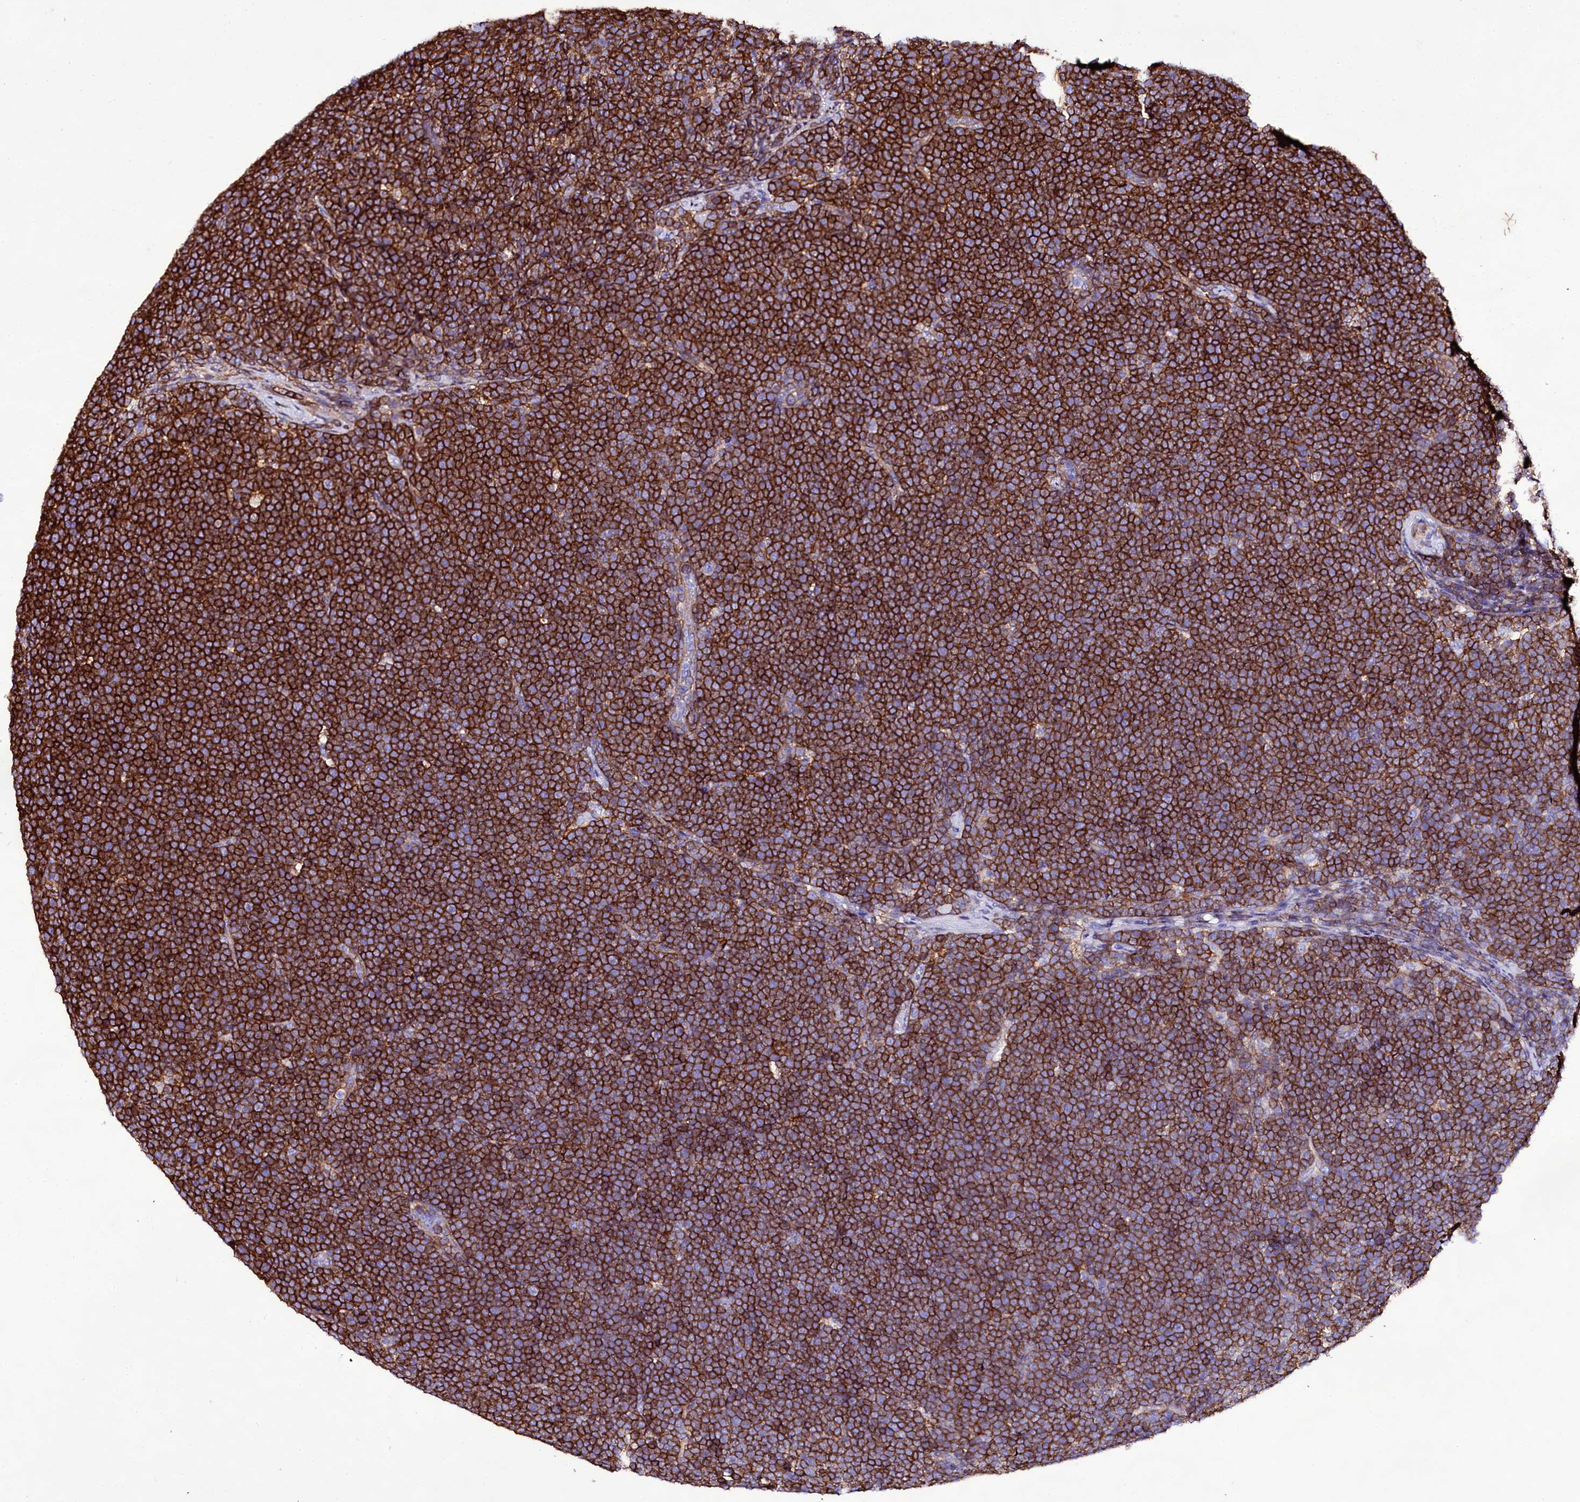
{"staining": {"intensity": "strong", "quantity": ">75%", "location": "cytoplasmic/membranous"}, "tissue": "lymphoma", "cell_type": "Tumor cells", "image_type": "cancer", "snomed": [{"axis": "morphology", "description": "Malignant lymphoma, non-Hodgkin's type, High grade"}, {"axis": "topography", "description": "Lymph node"}], "caption": "Malignant lymphoma, non-Hodgkin's type (high-grade) was stained to show a protein in brown. There is high levels of strong cytoplasmic/membranous expression in approximately >75% of tumor cells. (DAB (3,3'-diaminobenzidine) IHC with brightfield microscopy, high magnification).", "gene": "CD99", "patient": {"sex": "male", "age": 13}}